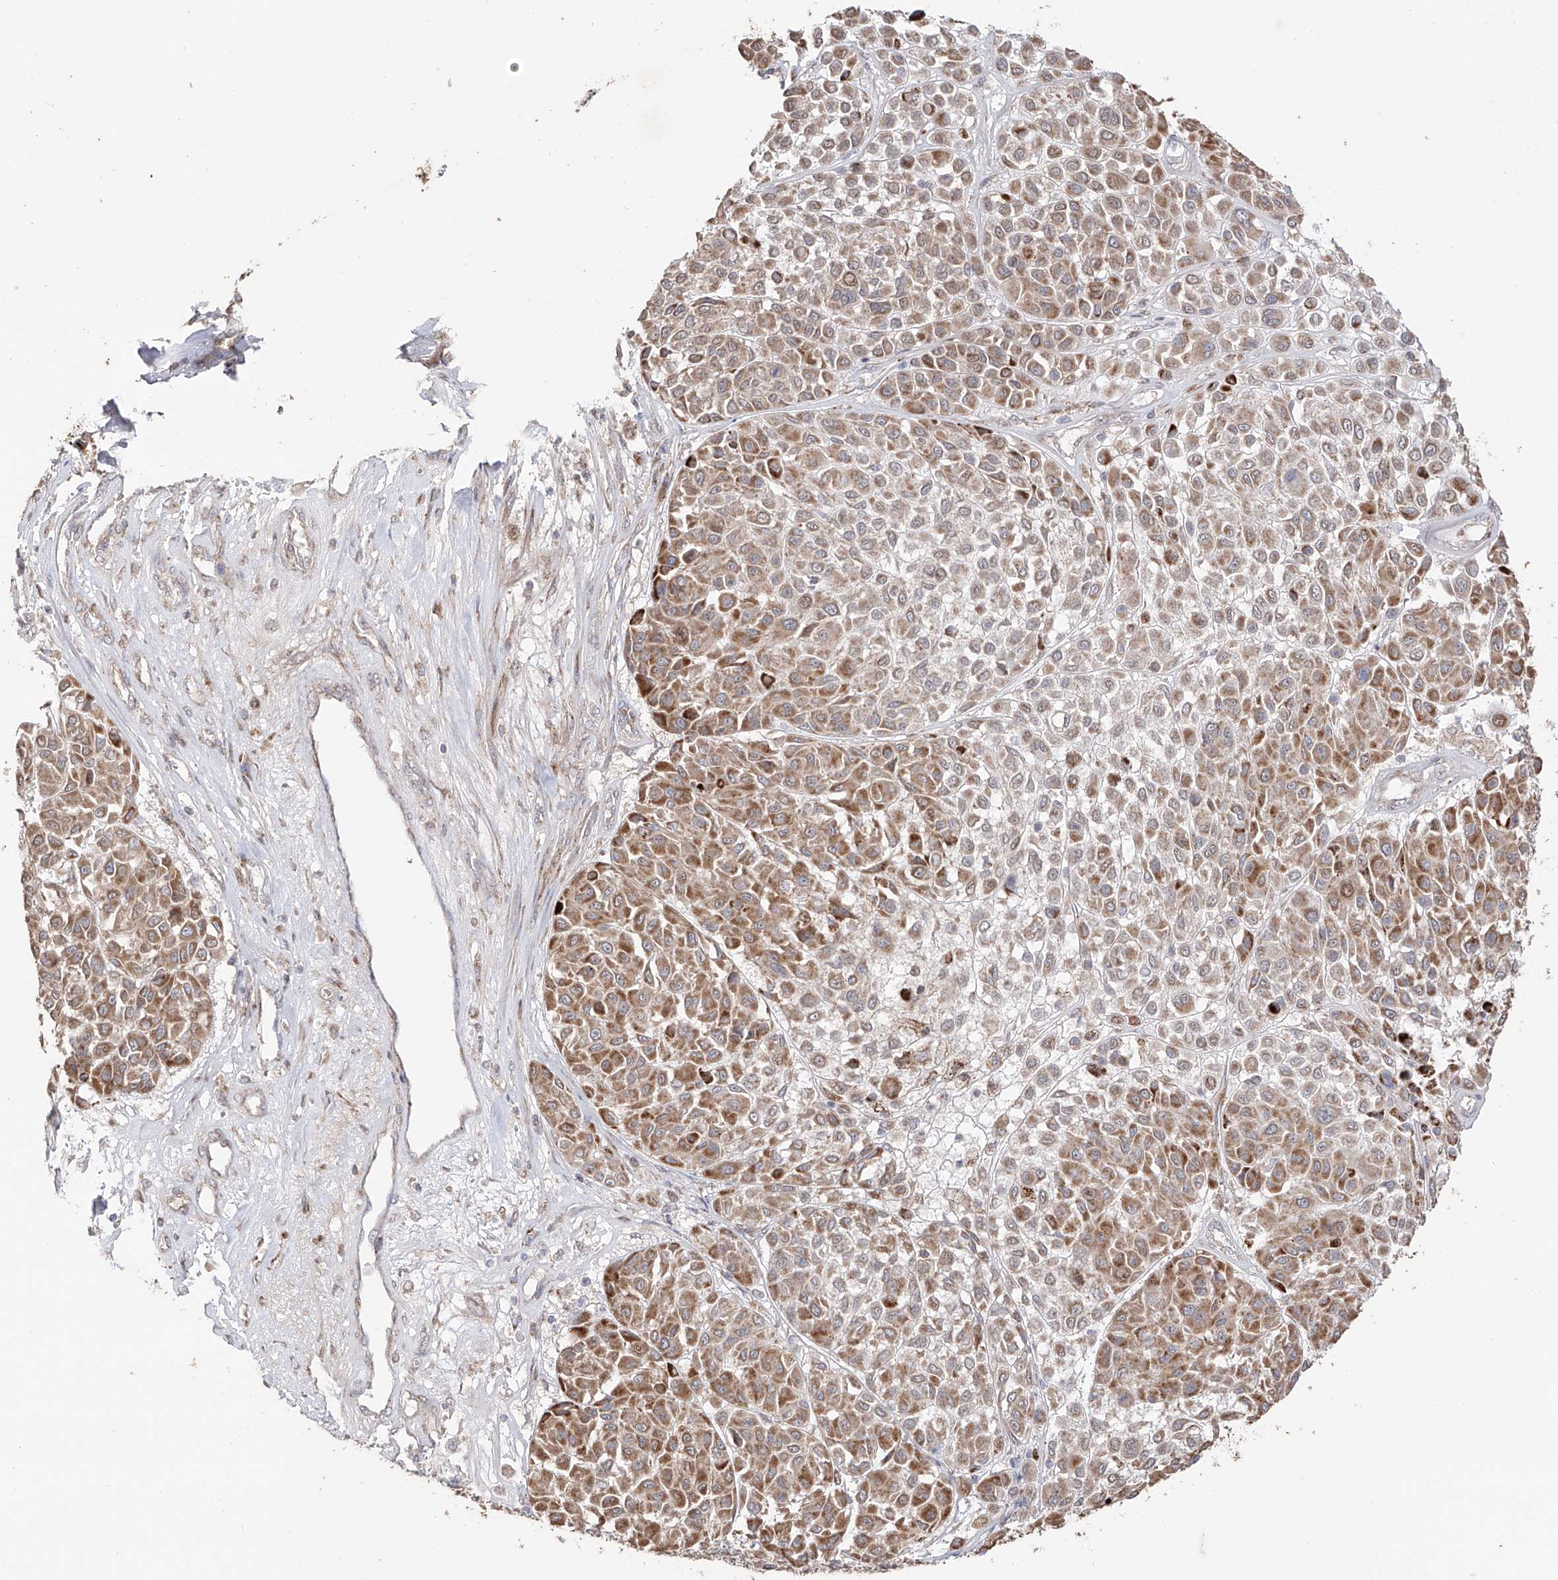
{"staining": {"intensity": "moderate", "quantity": ">75%", "location": "cytoplasmic/membranous"}, "tissue": "melanoma", "cell_type": "Tumor cells", "image_type": "cancer", "snomed": [{"axis": "morphology", "description": "Malignant melanoma, Metastatic site"}, {"axis": "topography", "description": "Soft tissue"}], "caption": "Immunohistochemistry image of melanoma stained for a protein (brown), which shows medium levels of moderate cytoplasmic/membranous staining in about >75% of tumor cells.", "gene": "YKT6", "patient": {"sex": "male", "age": 41}}